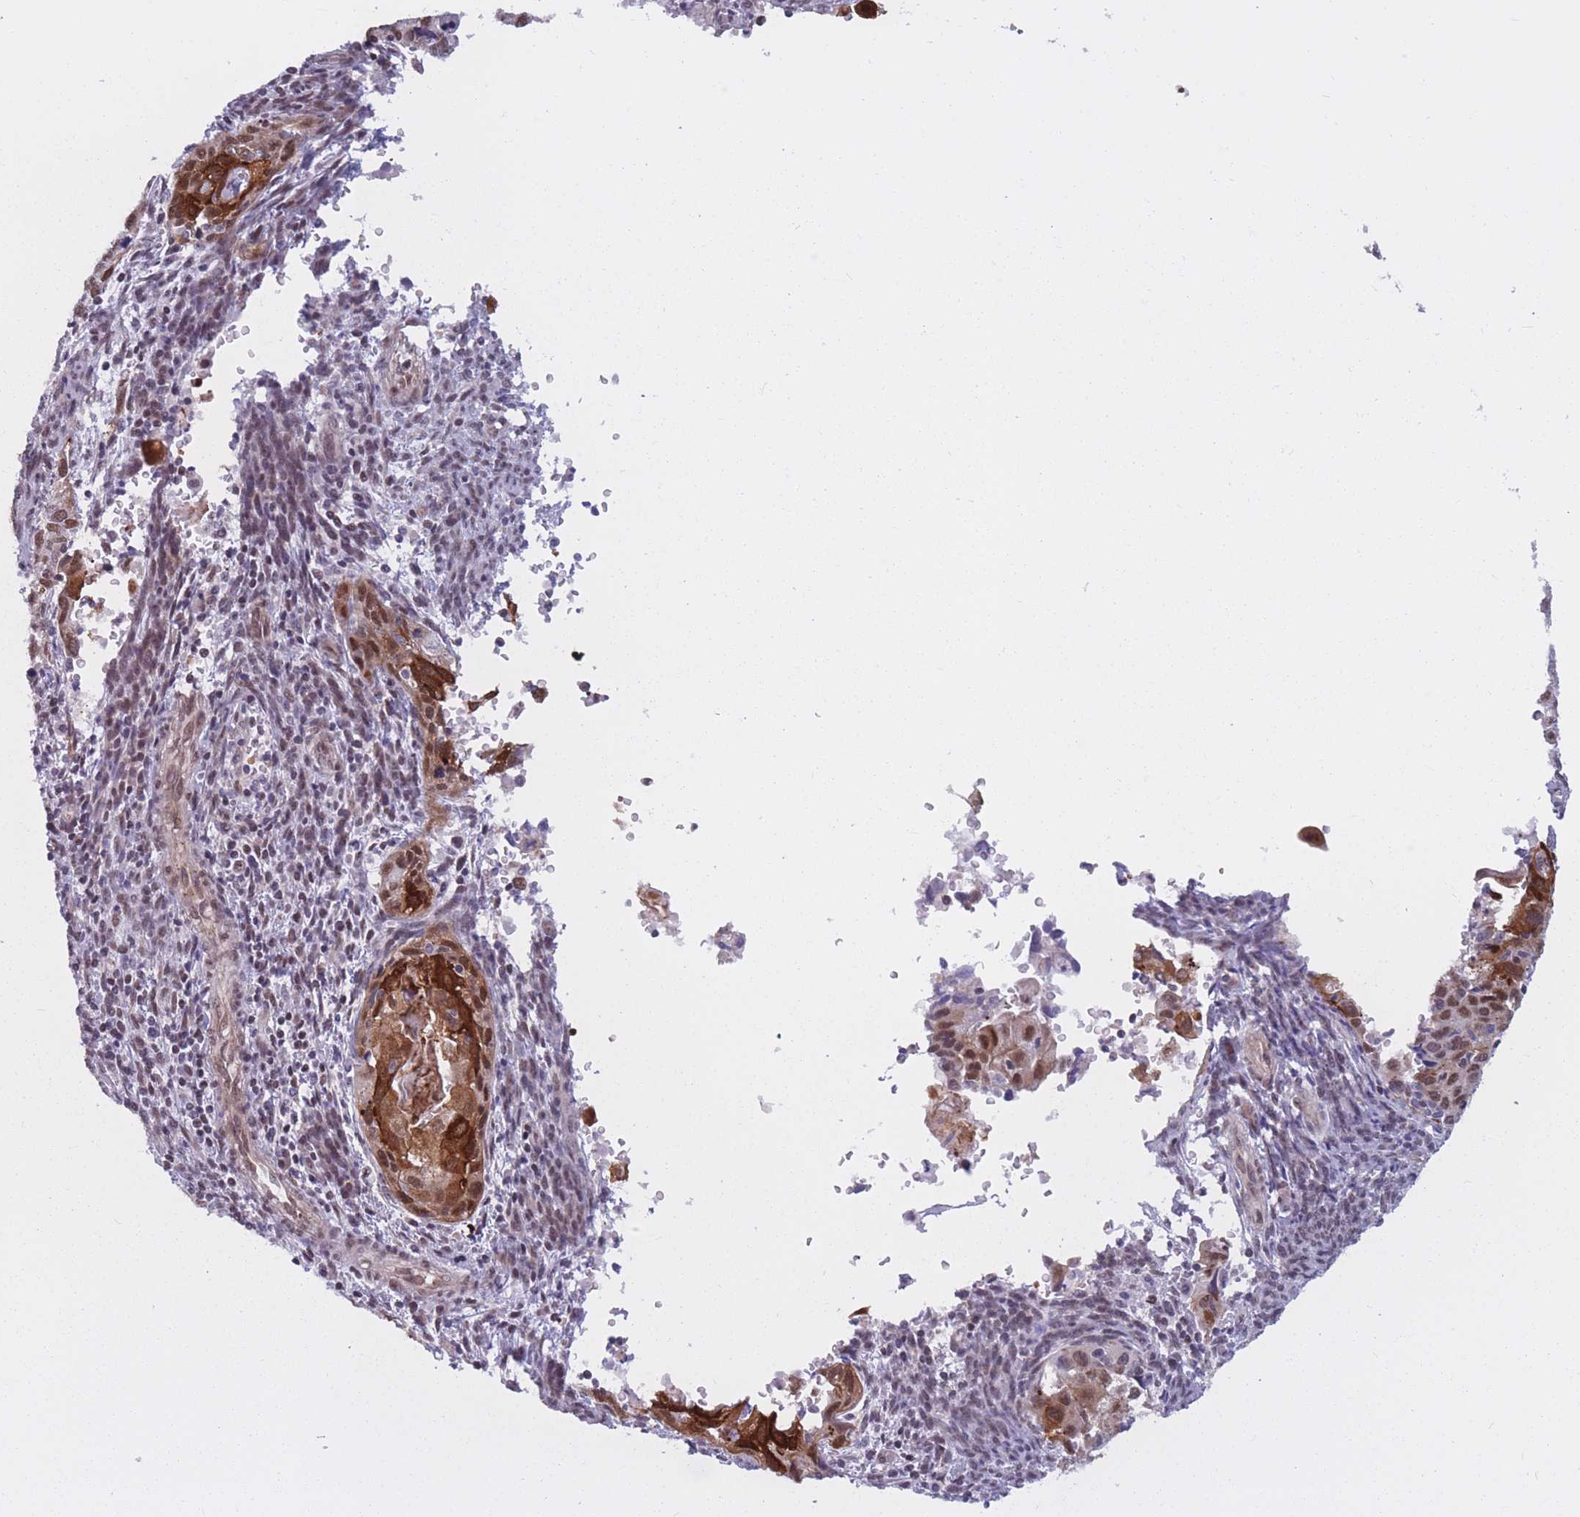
{"staining": {"intensity": "strong", "quantity": "<25%", "location": "cytoplasmic/membranous"}, "tissue": "cervical cancer", "cell_type": "Tumor cells", "image_type": "cancer", "snomed": [{"axis": "morphology", "description": "Squamous cell carcinoma, NOS"}, {"axis": "topography", "description": "Cervix"}], "caption": "This photomicrograph displays immunohistochemistry staining of squamous cell carcinoma (cervical), with medium strong cytoplasmic/membranous positivity in approximately <25% of tumor cells.", "gene": "BCL9L", "patient": {"sex": "female", "age": 67}}